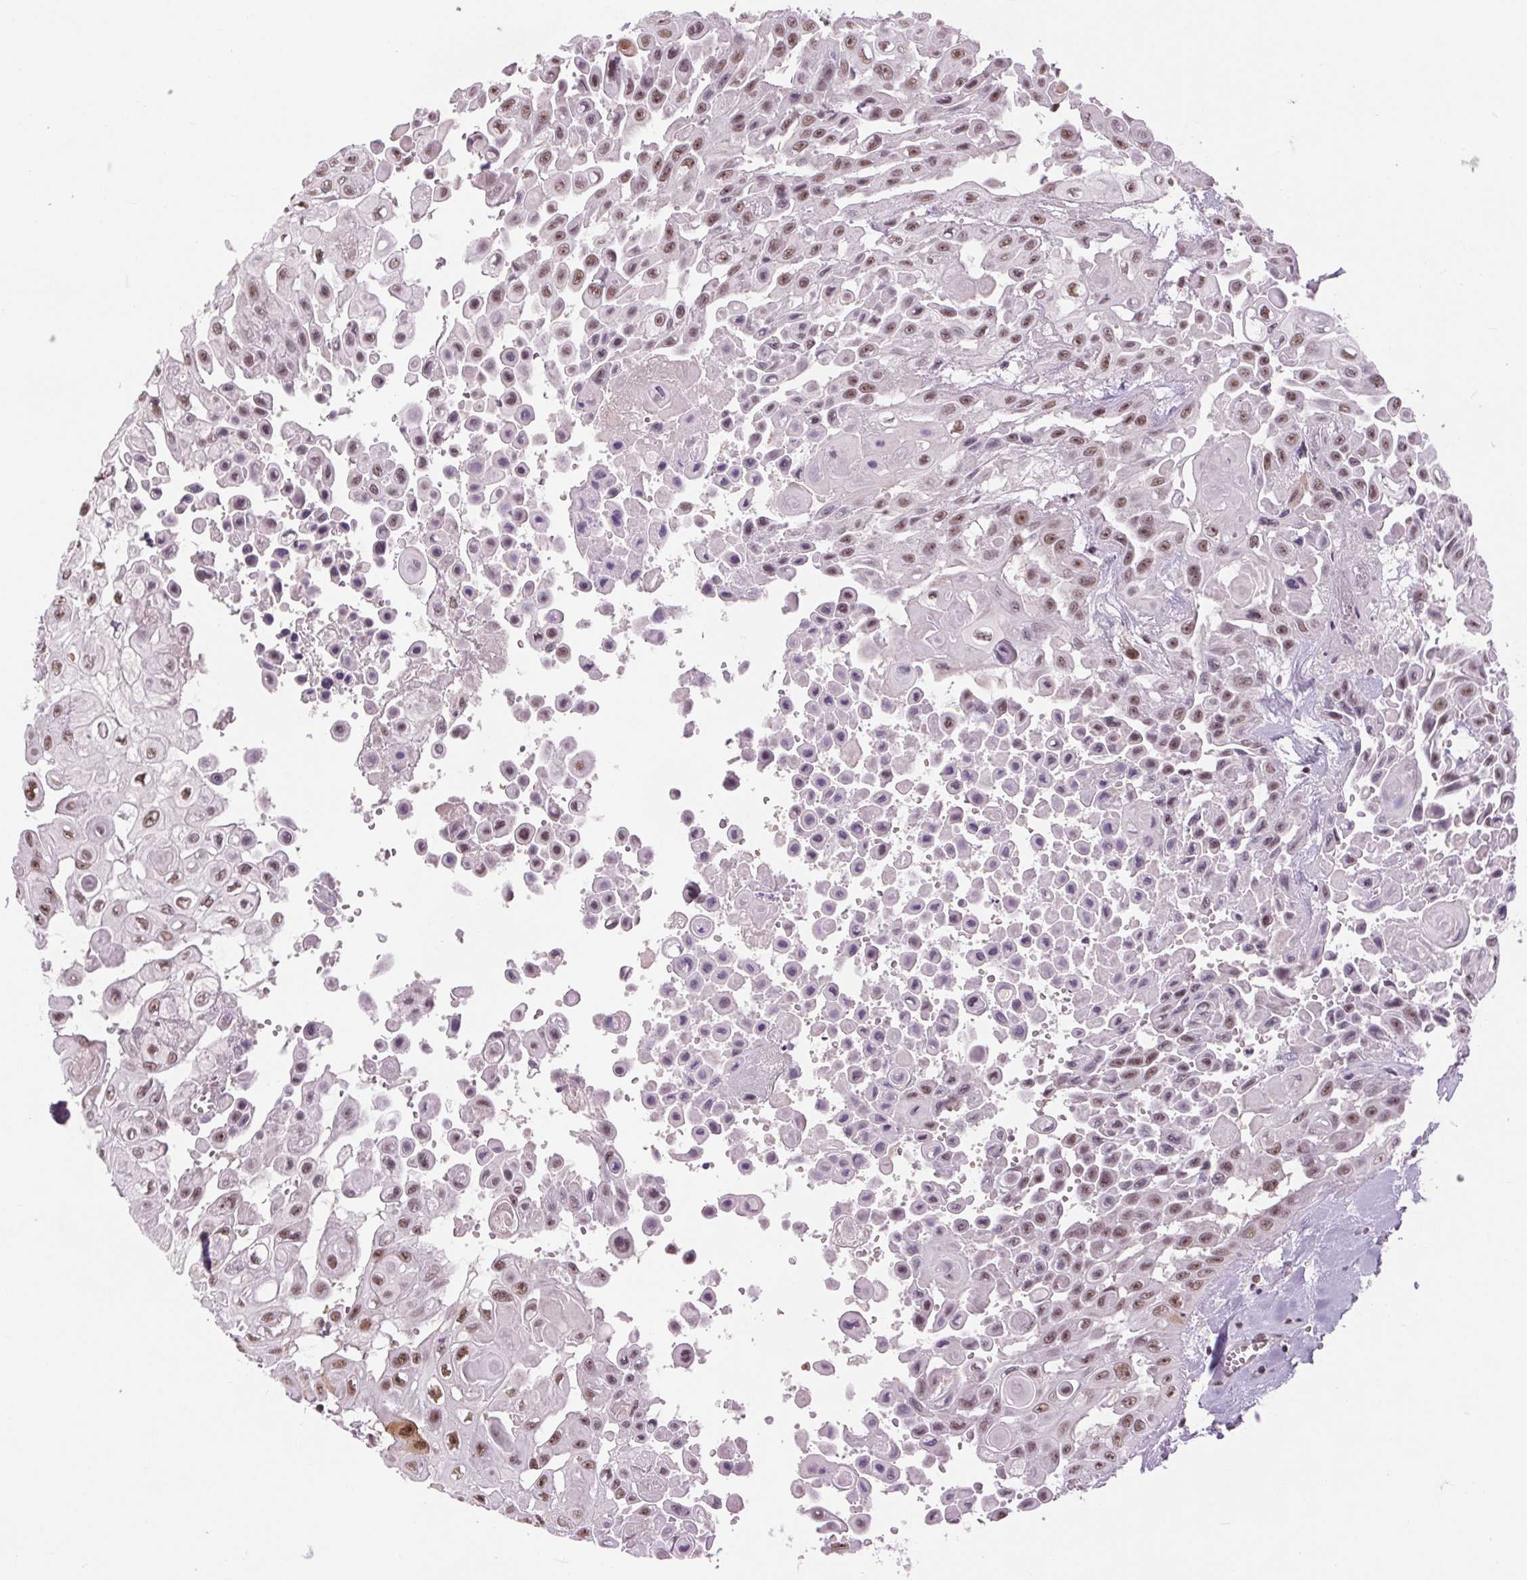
{"staining": {"intensity": "moderate", "quantity": "25%-75%", "location": "cytoplasmic/membranous,nuclear"}, "tissue": "head and neck cancer", "cell_type": "Tumor cells", "image_type": "cancer", "snomed": [{"axis": "morphology", "description": "Adenocarcinoma, NOS"}, {"axis": "topography", "description": "Head-Neck"}], "caption": "Human head and neck adenocarcinoma stained with a protein marker reveals moderate staining in tumor cells.", "gene": "CD2BP2", "patient": {"sex": "male", "age": 73}}